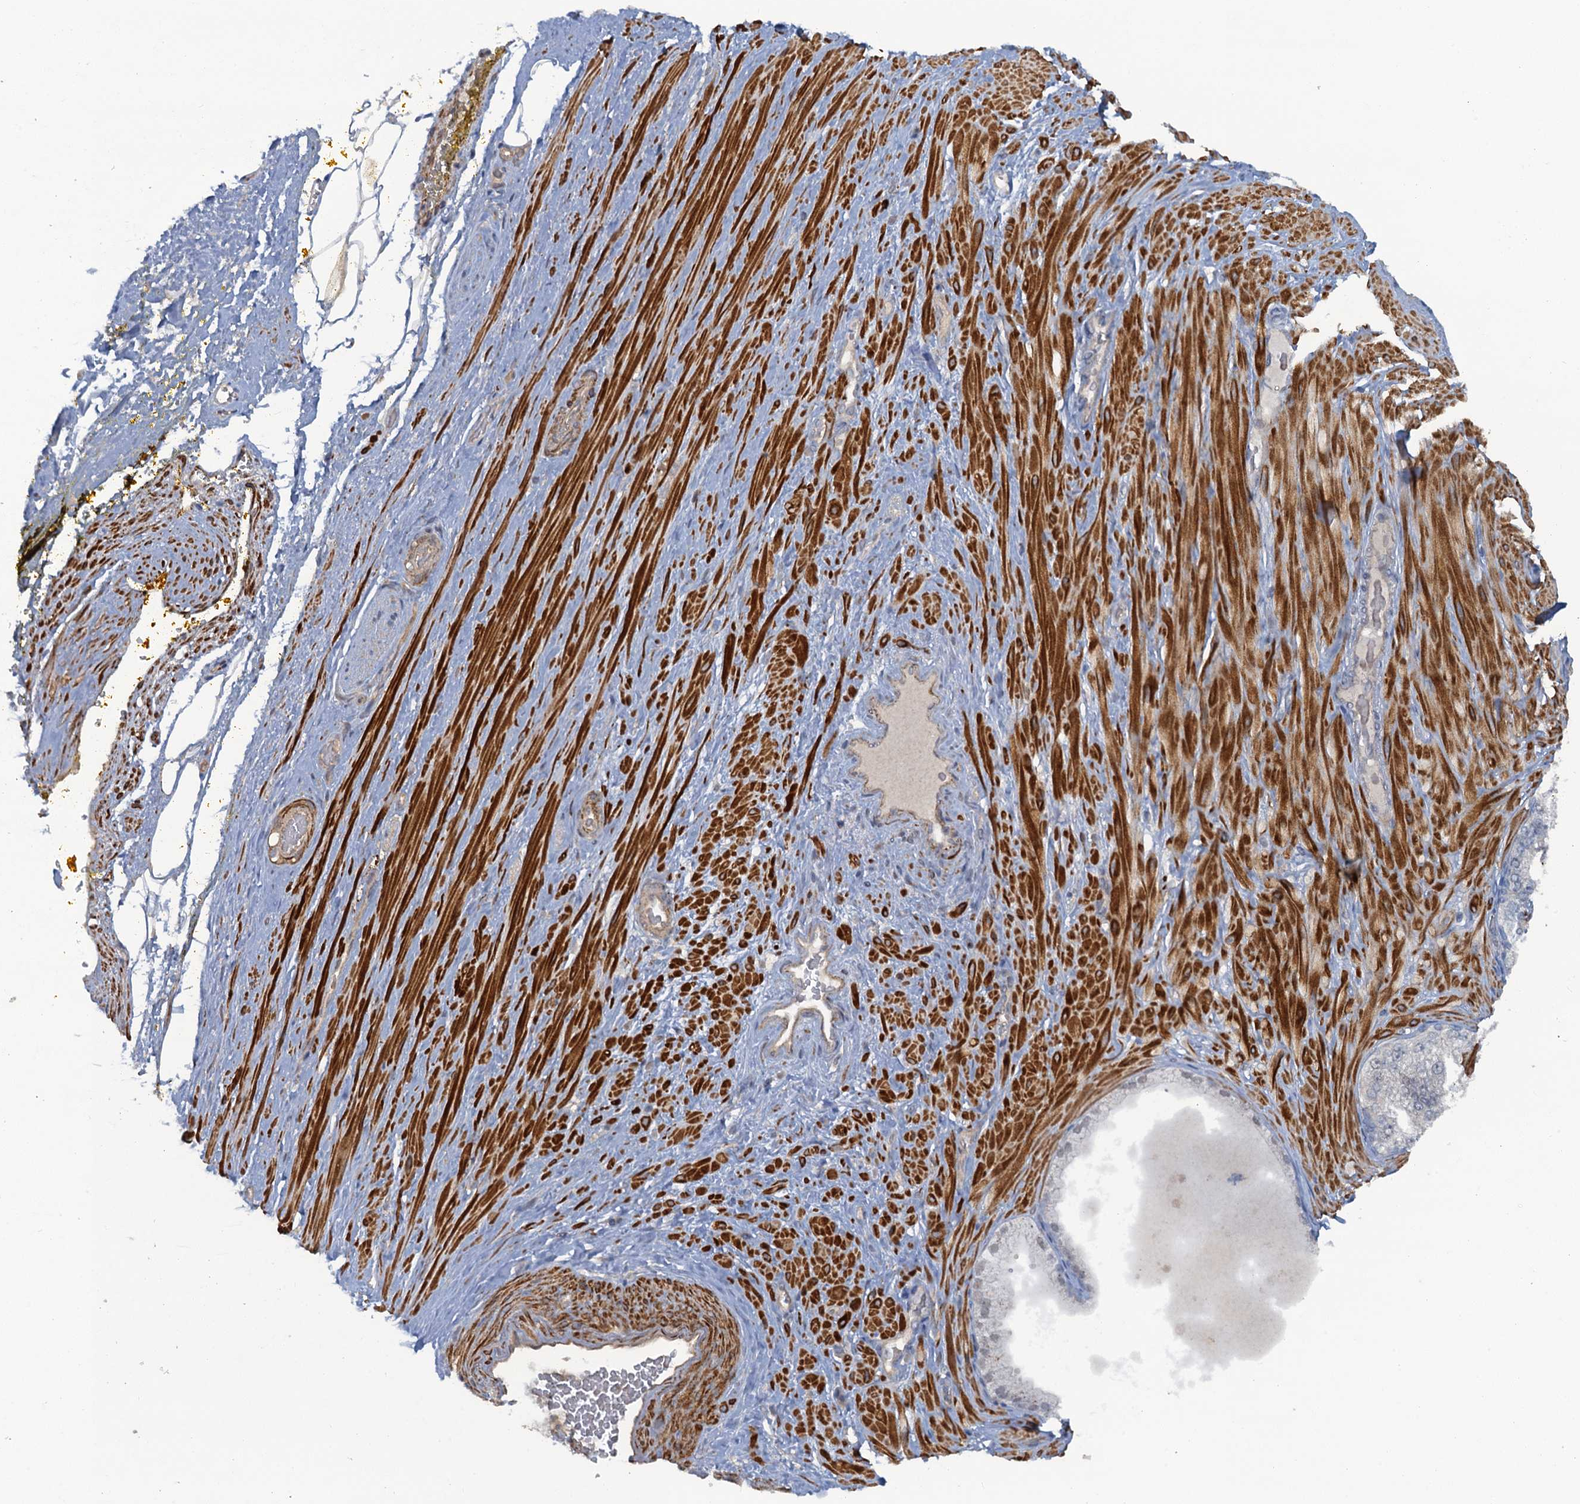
{"staining": {"intensity": "weak", "quantity": "25%-75%", "location": "cytoplasmic/membranous"}, "tissue": "adipose tissue", "cell_type": "Adipocytes", "image_type": "normal", "snomed": [{"axis": "morphology", "description": "Normal tissue, NOS"}, {"axis": "morphology", "description": "Adenocarcinoma, Low grade"}, {"axis": "topography", "description": "Prostate"}, {"axis": "topography", "description": "Peripheral nerve tissue"}], "caption": "Immunohistochemistry micrograph of unremarkable human adipose tissue stained for a protein (brown), which reveals low levels of weak cytoplasmic/membranous expression in approximately 25%-75% of adipocytes.", "gene": "MYO16", "patient": {"sex": "male", "age": 63}}